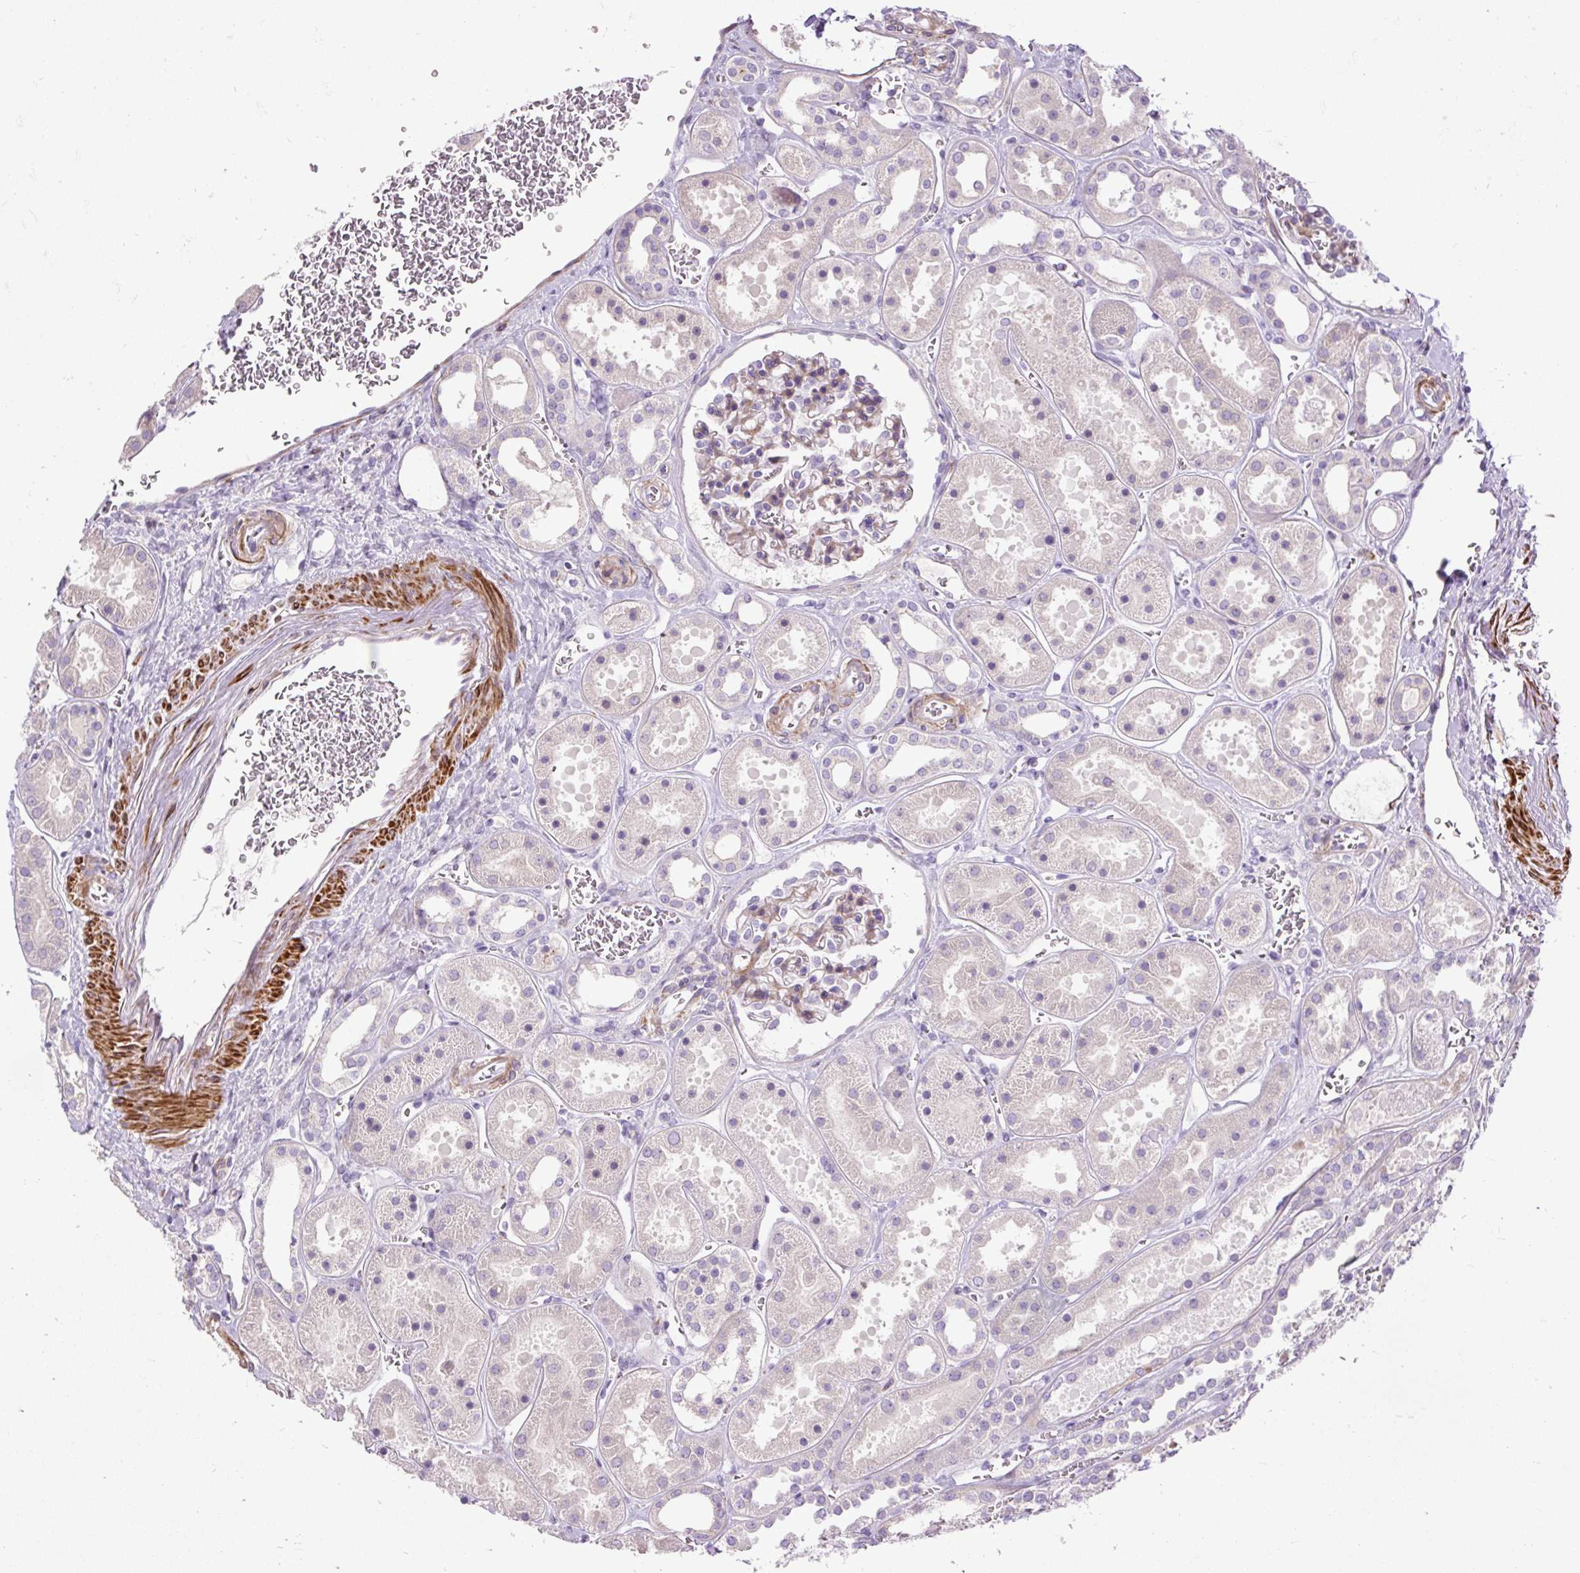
{"staining": {"intensity": "weak", "quantity": "25%-75%", "location": "cytoplasmic/membranous"}, "tissue": "kidney", "cell_type": "Cells in glomeruli", "image_type": "normal", "snomed": [{"axis": "morphology", "description": "Normal tissue, NOS"}, {"axis": "topography", "description": "Kidney"}], "caption": "Protein positivity by IHC reveals weak cytoplasmic/membranous expression in approximately 25%-75% of cells in glomeruli in unremarkable kidney.", "gene": "ZNF197", "patient": {"sex": "female", "age": 41}}